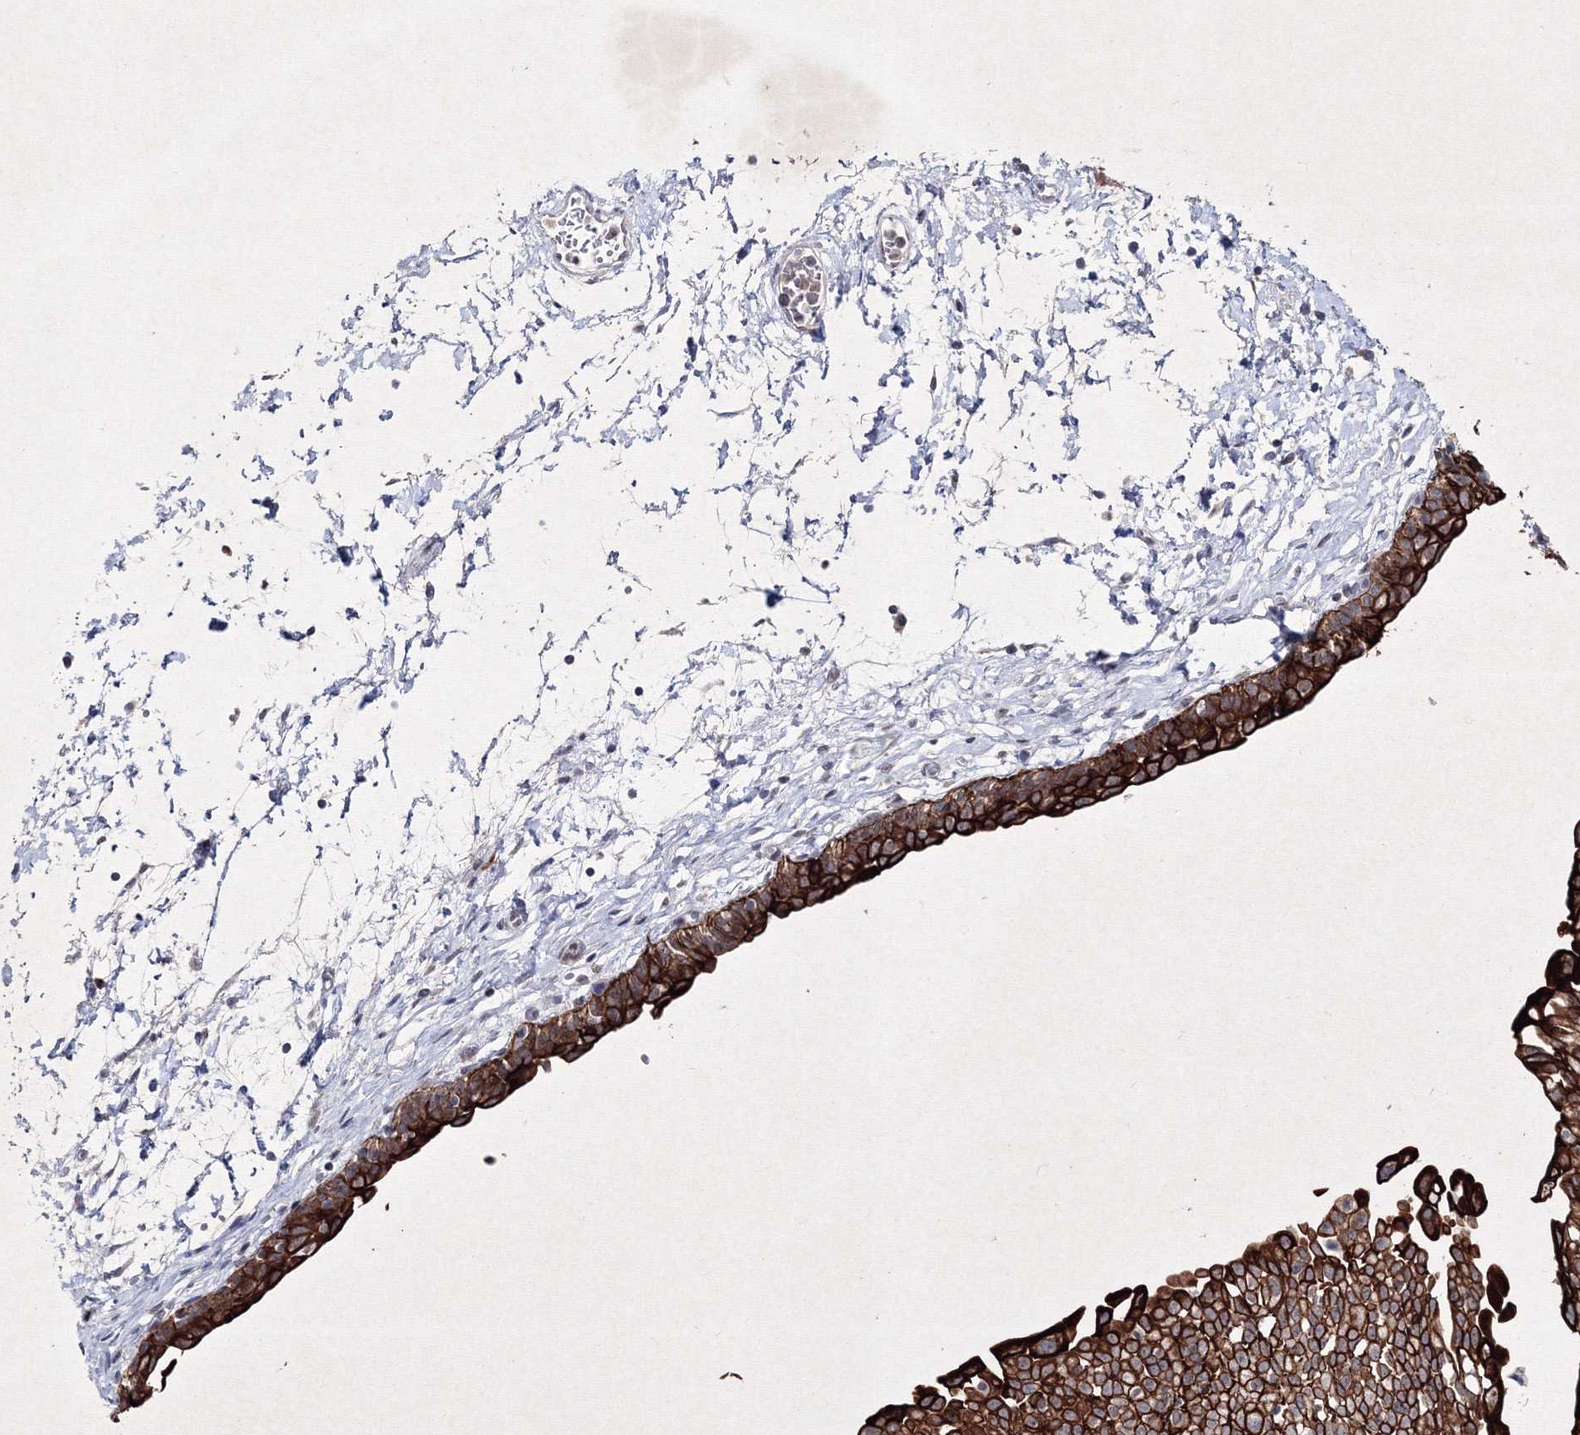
{"staining": {"intensity": "strong", "quantity": ">75%", "location": "cytoplasmic/membranous"}, "tissue": "urinary bladder", "cell_type": "Urothelial cells", "image_type": "normal", "snomed": [{"axis": "morphology", "description": "Normal tissue, NOS"}, {"axis": "topography", "description": "Urinary bladder"}], "caption": "Immunohistochemistry micrograph of unremarkable urinary bladder: human urinary bladder stained using immunohistochemistry reveals high levels of strong protein expression localized specifically in the cytoplasmic/membranous of urothelial cells, appearing as a cytoplasmic/membranous brown color.", "gene": "SMIM29", "patient": {"sex": "male", "age": 55}}